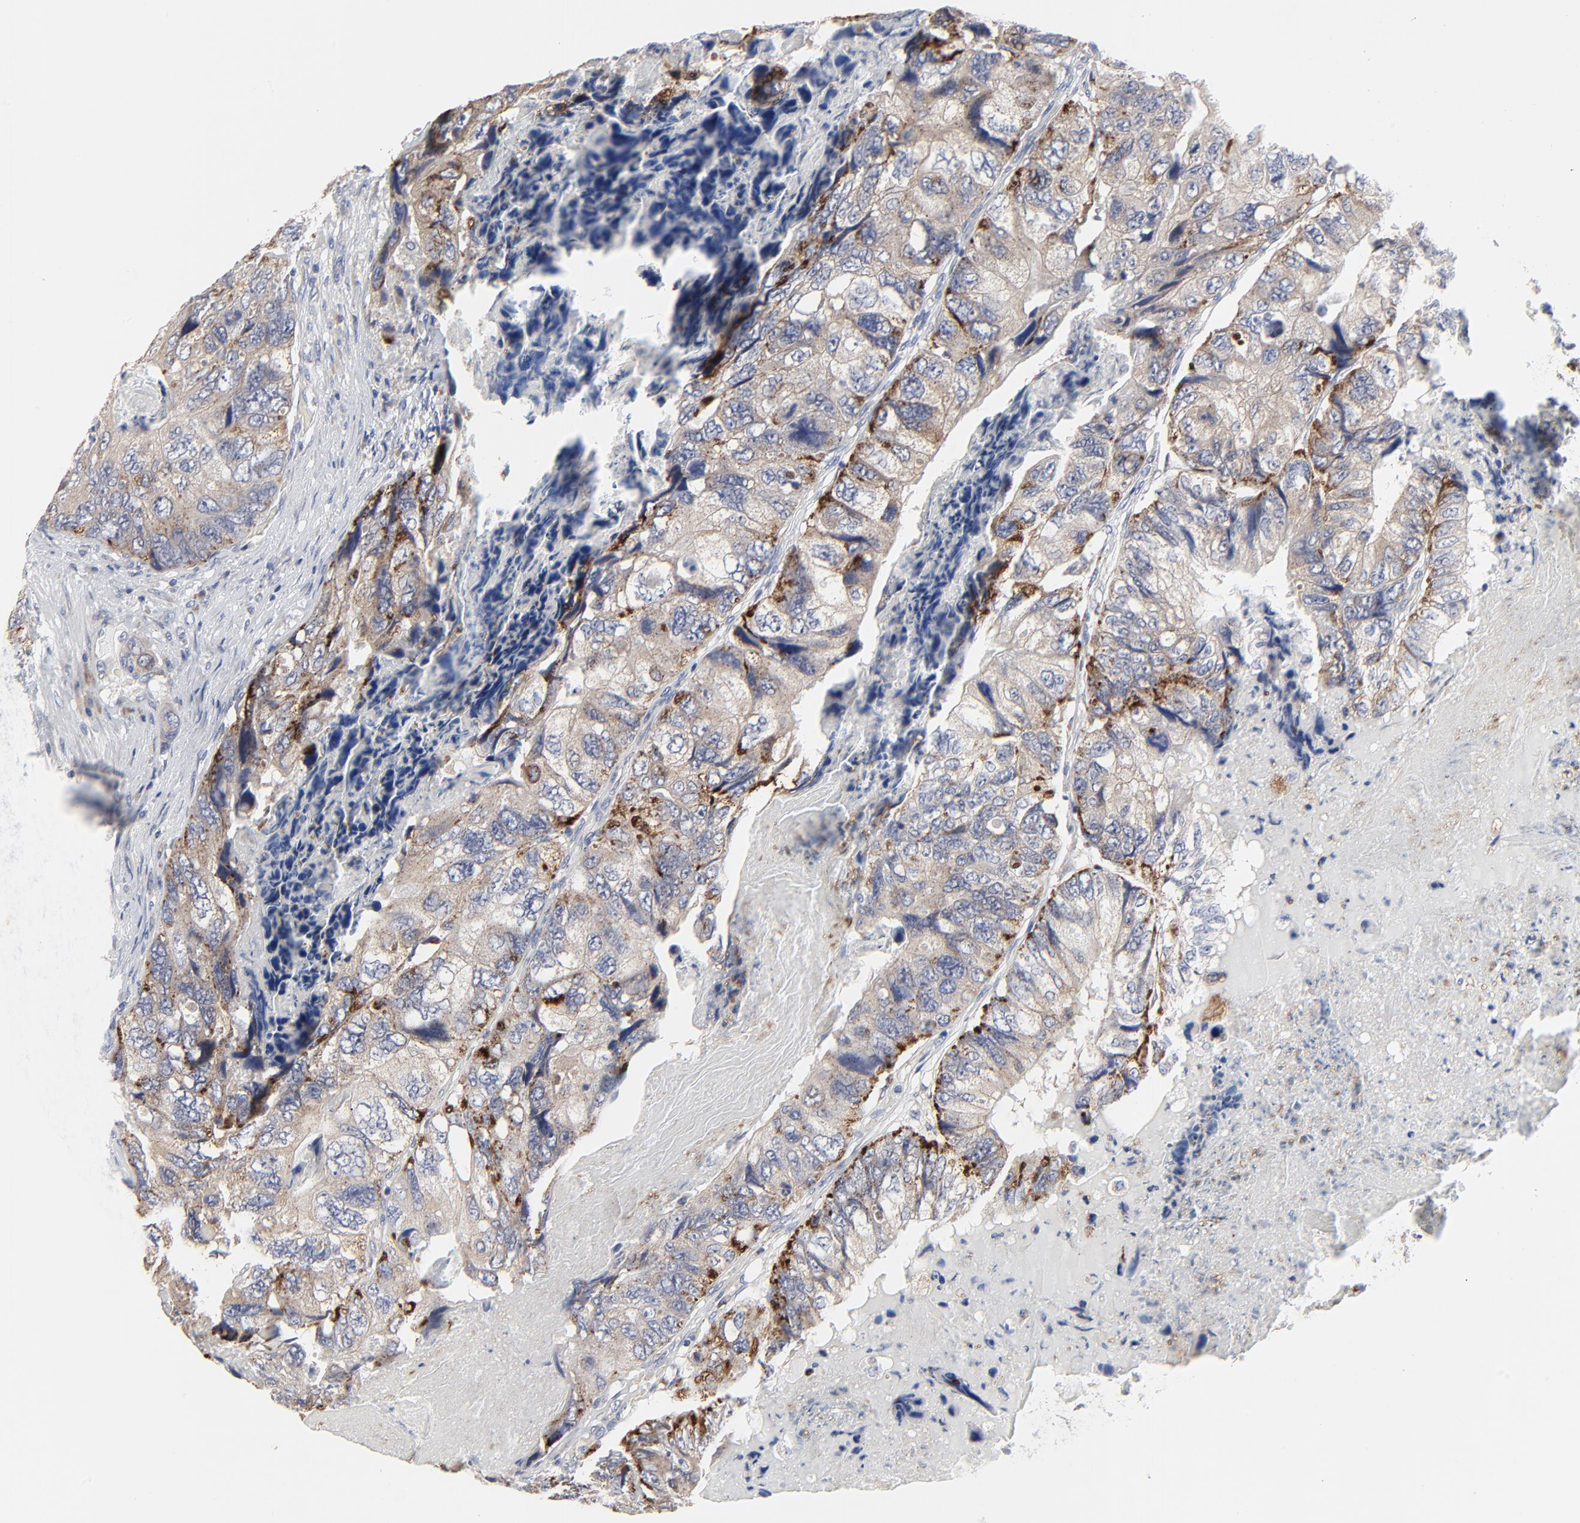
{"staining": {"intensity": "moderate", "quantity": ">75%", "location": "cytoplasmic/membranous"}, "tissue": "colorectal cancer", "cell_type": "Tumor cells", "image_type": "cancer", "snomed": [{"axis": "morphology", "description": "Adenocarcinoma, NOS"}, {"axis": "topography", "description": "Rectum"}], "caption": "A photomicrograph of colorectal adenocarcinoma stained for a protein reveals moderate cytoplasmic/membranous brown staining in tumor cells.", "gene": "DHRSX", "patient": {"sex": "female", "age": 82}}